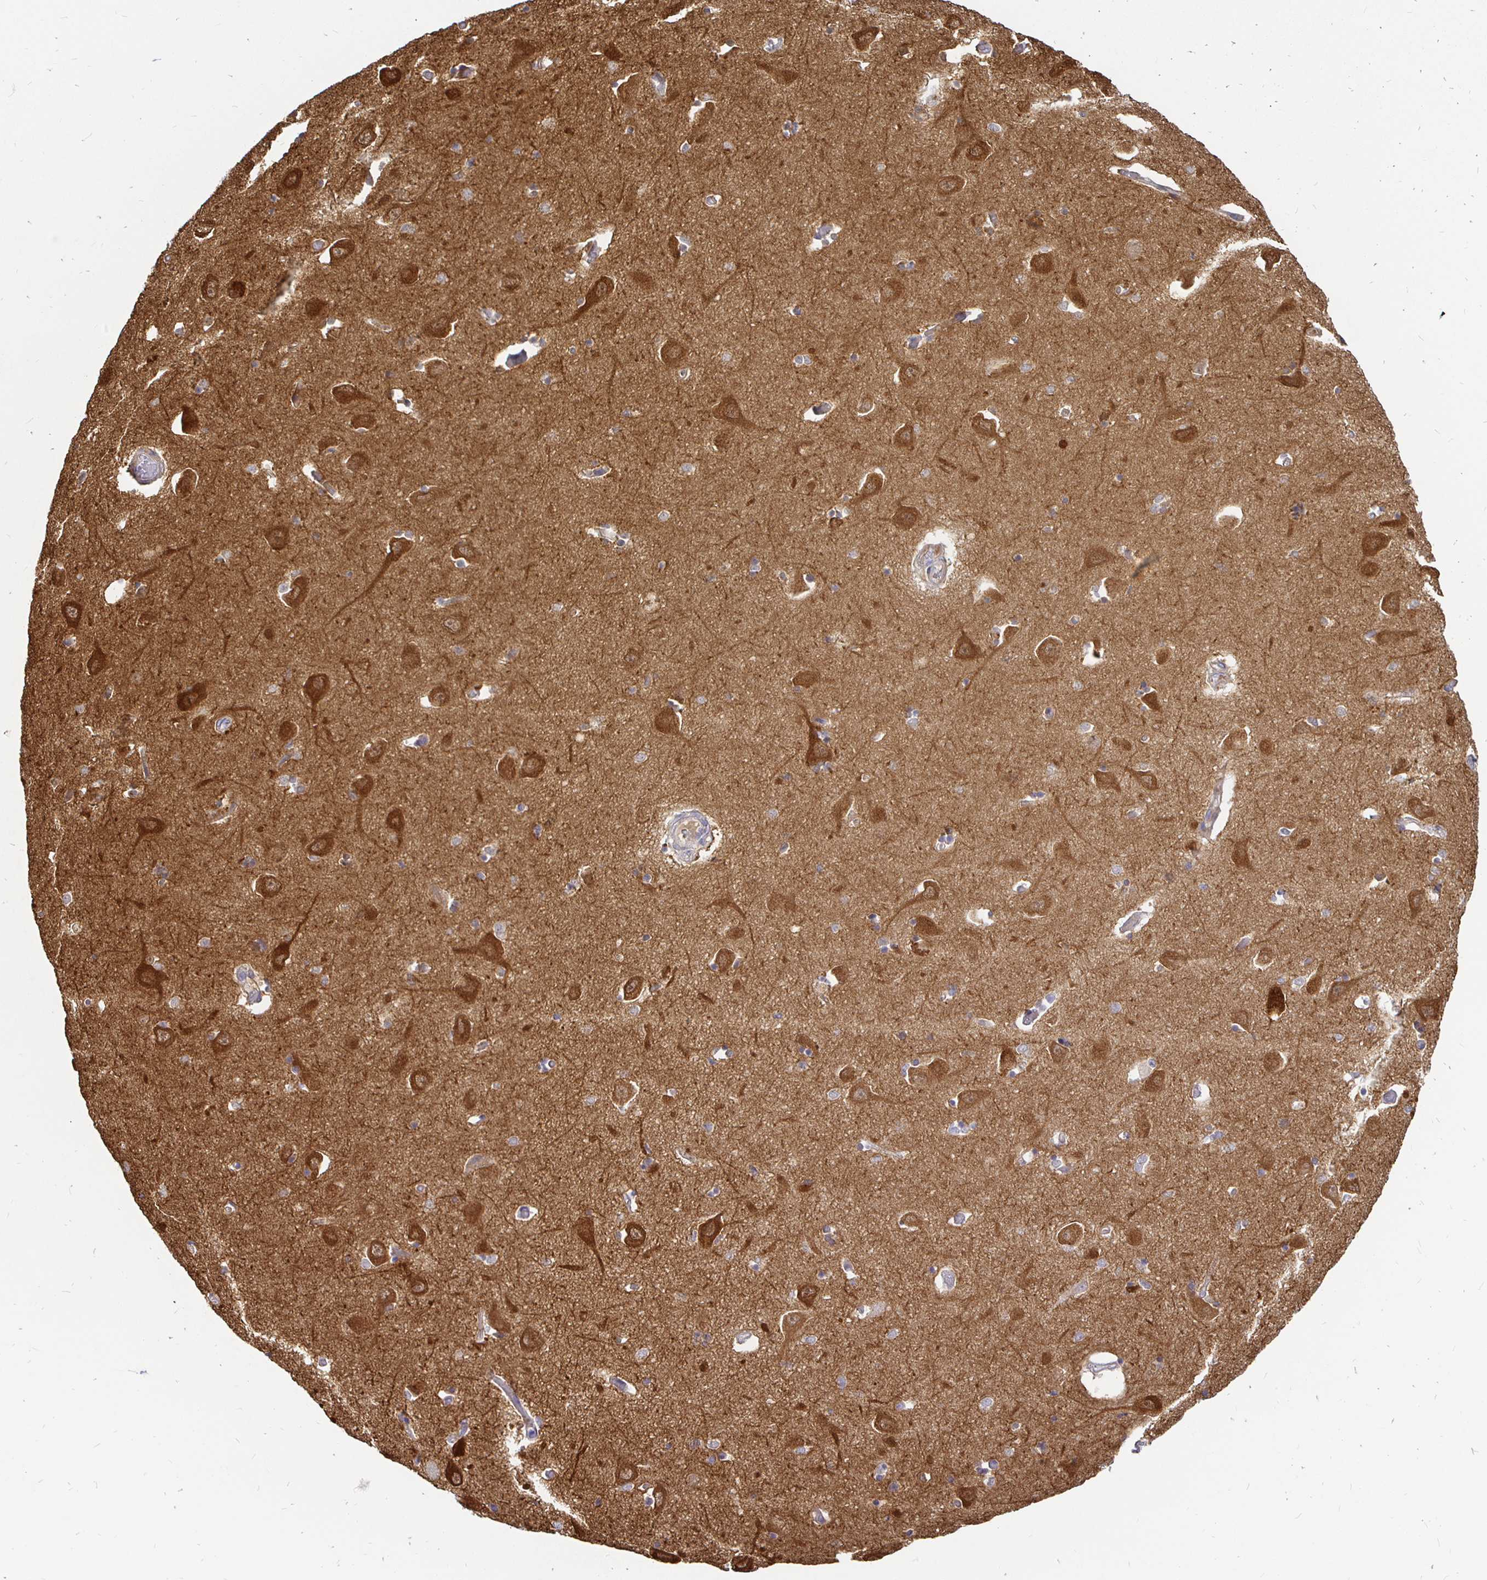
{"staining": {"intensity": "negative", "quantity": "none", "location": "none"}, "tissue": "caudate", "cell_type": "Glial cells", "image_type": "normal", "snomed": [{"axis": "morphology", "description": "Normal tissue, NOS"}, {"axis": "topography", "description": "Lateral ventricle wall"}, {"axis": "topography", "description": "Hippocampus"}], "caption": "This micrograph is of unremarkable caudate stained with IHC to label a protein in brown with the nuclei are counter-stained blue. There is no positivity in glial cells. Nuclei are stained in blue.", "gene": "NECAB1", "patient": {"sex": "female", "age": 63}}